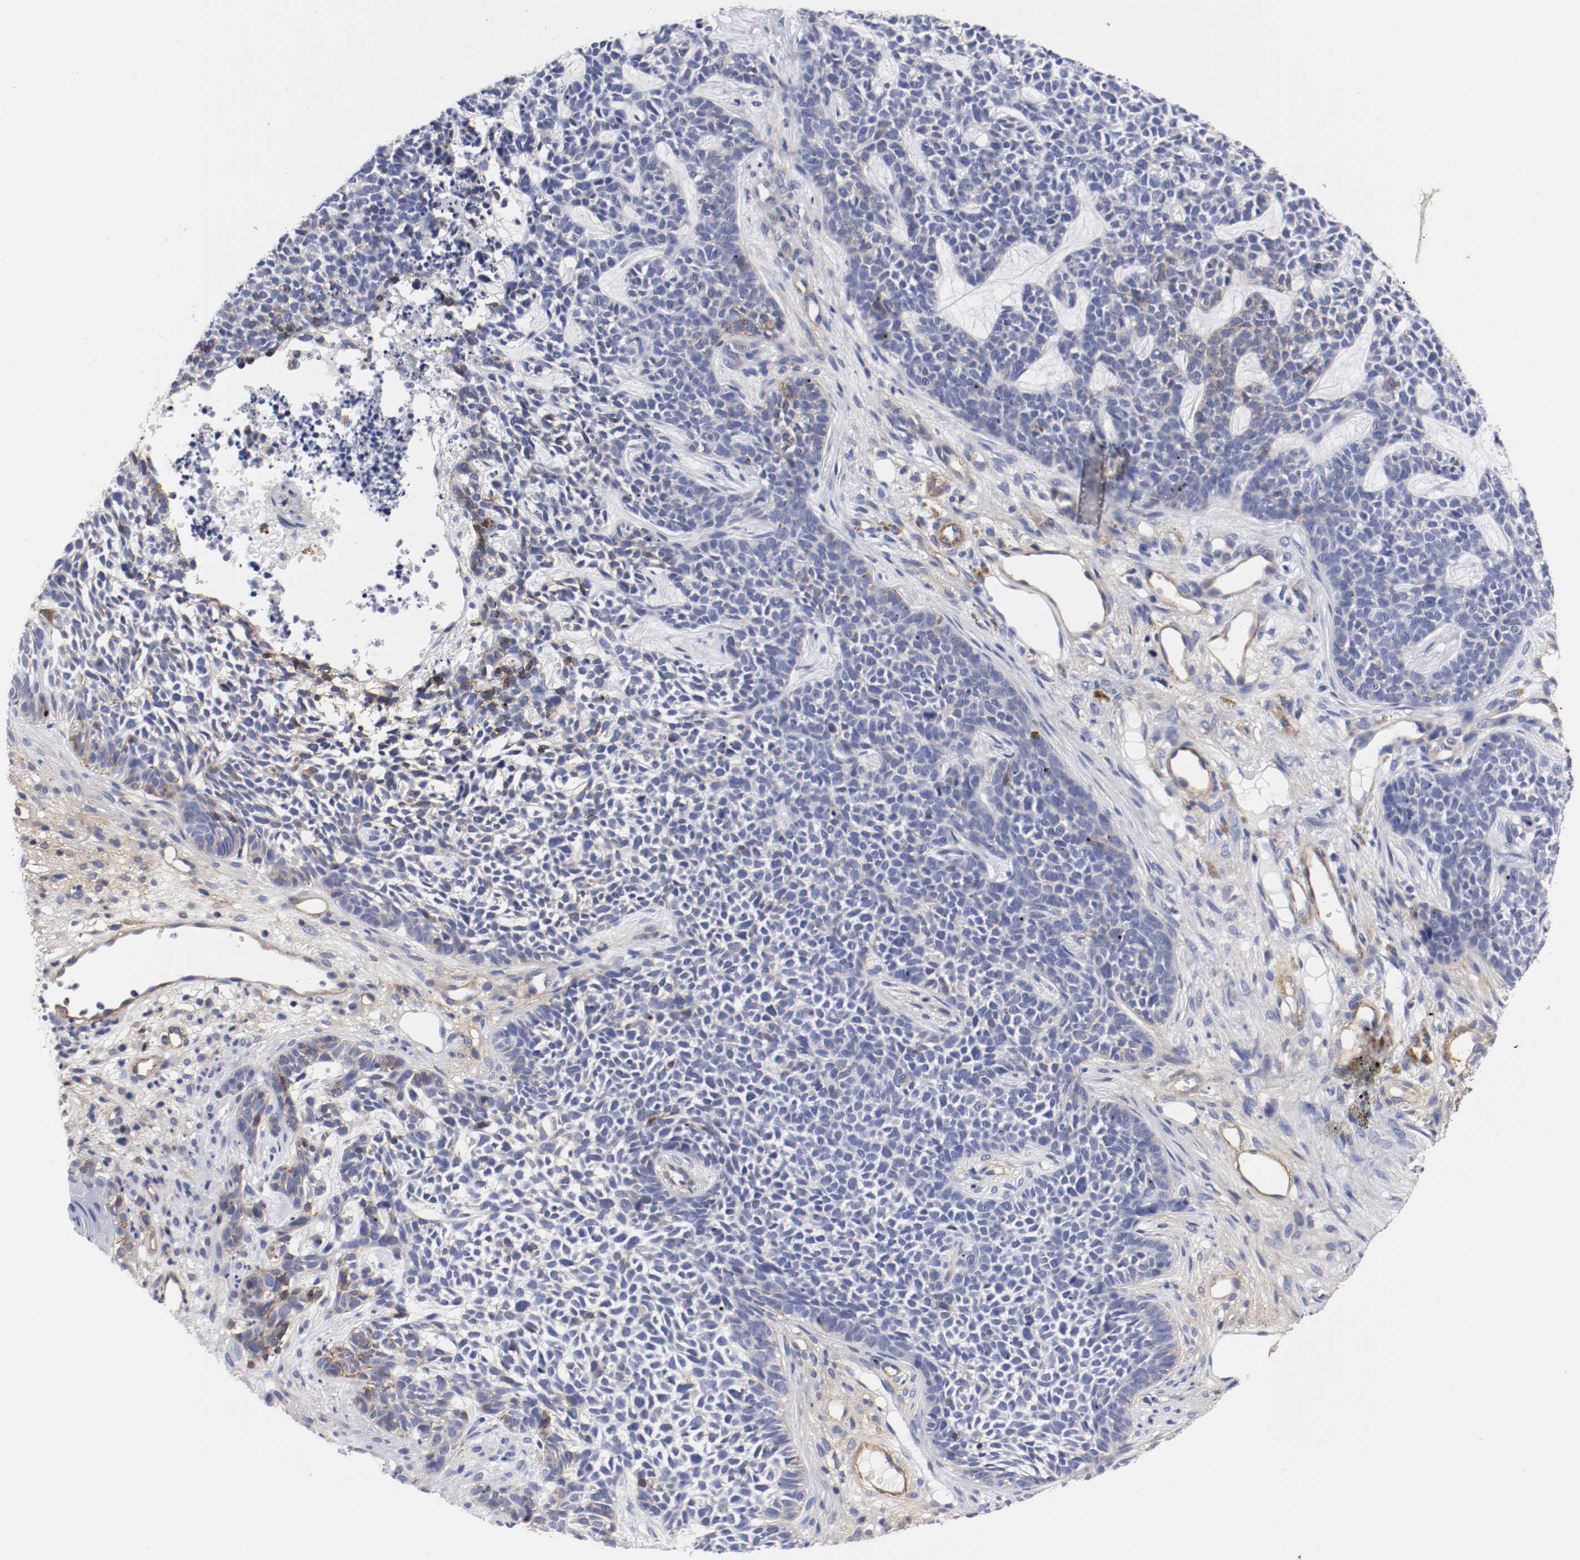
{"staining": {"intensity": "weak", "quantity": "<25%", "location": "cytoplasmic/membranous"}, "tissue": "skin cancer", "cell_type": "Tumor cells", "image_type": "cancer", "snomed": [{"axis": "morphology", "description": "Basal cell carcinoma"}, {"axis": "topography", "description": "Skin"}], "caption": "Image shows no significant protein staining in tumor cells of basal cell carcinoma (skin).", "gene": "IFITM1", "patient": {"sex": "female", "age": 84}}